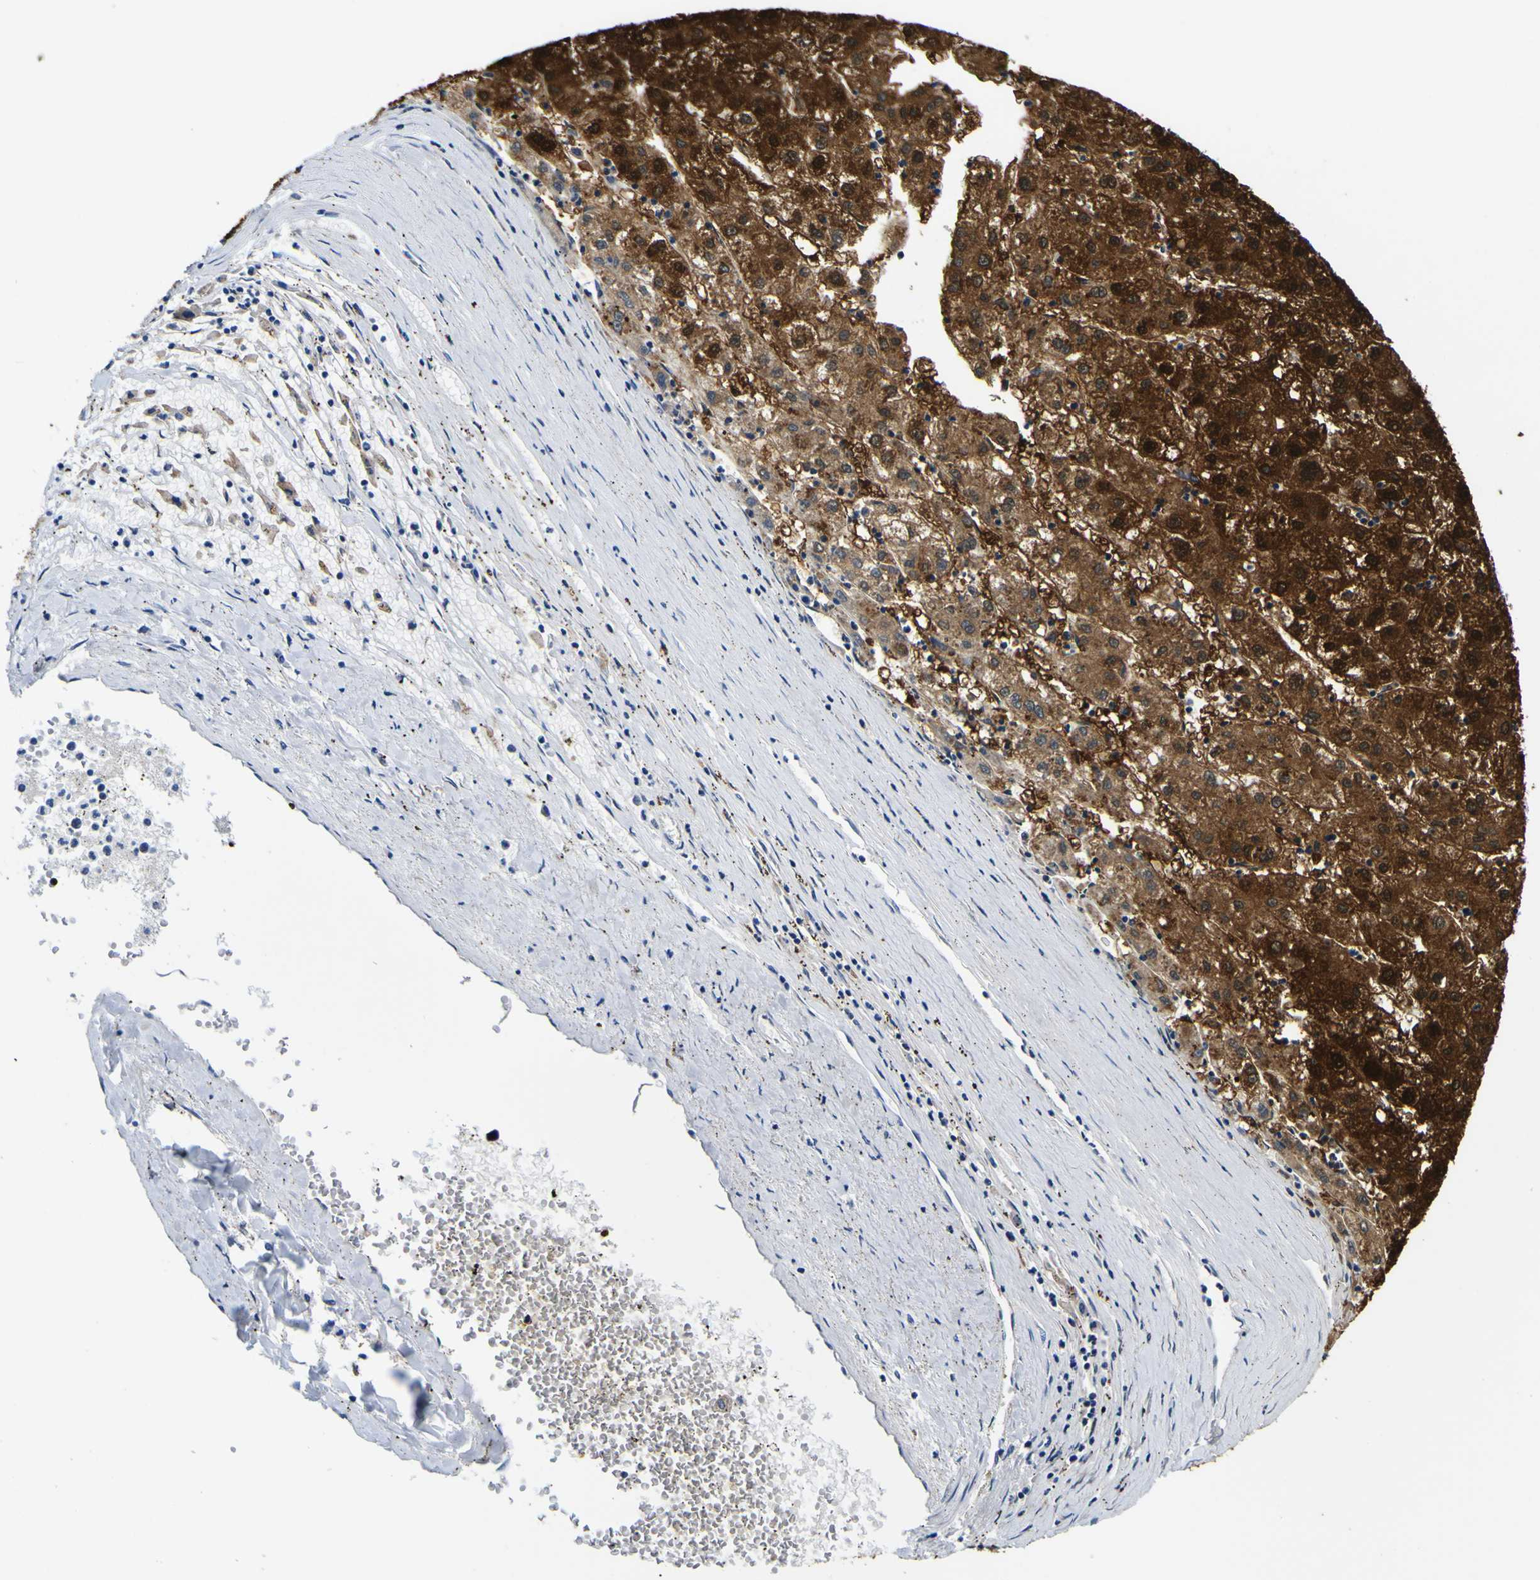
{"staining": {"intensity": "strong", "quantity": ">75%", "location": "cytoplasmic/membranous,nuclear"}, "tissue": "liver cancer", "cell_type": "Tumor cells", "image_type": "cancer", "snomed": [{"axis": "morphology", "description": "Carcinoma, Hepatocellular, NOS"}, {"axis": "topography", "description": "Liver"}], "caption": "Protein expression analysis of hepatocellular carcinoma (liver) reveals strong cytoplasmic/membranous and nuclear staining in approximately >75% of tumor cells.", "gene": "NLRP3", "patient": {"sex": "male", "age": 72}}